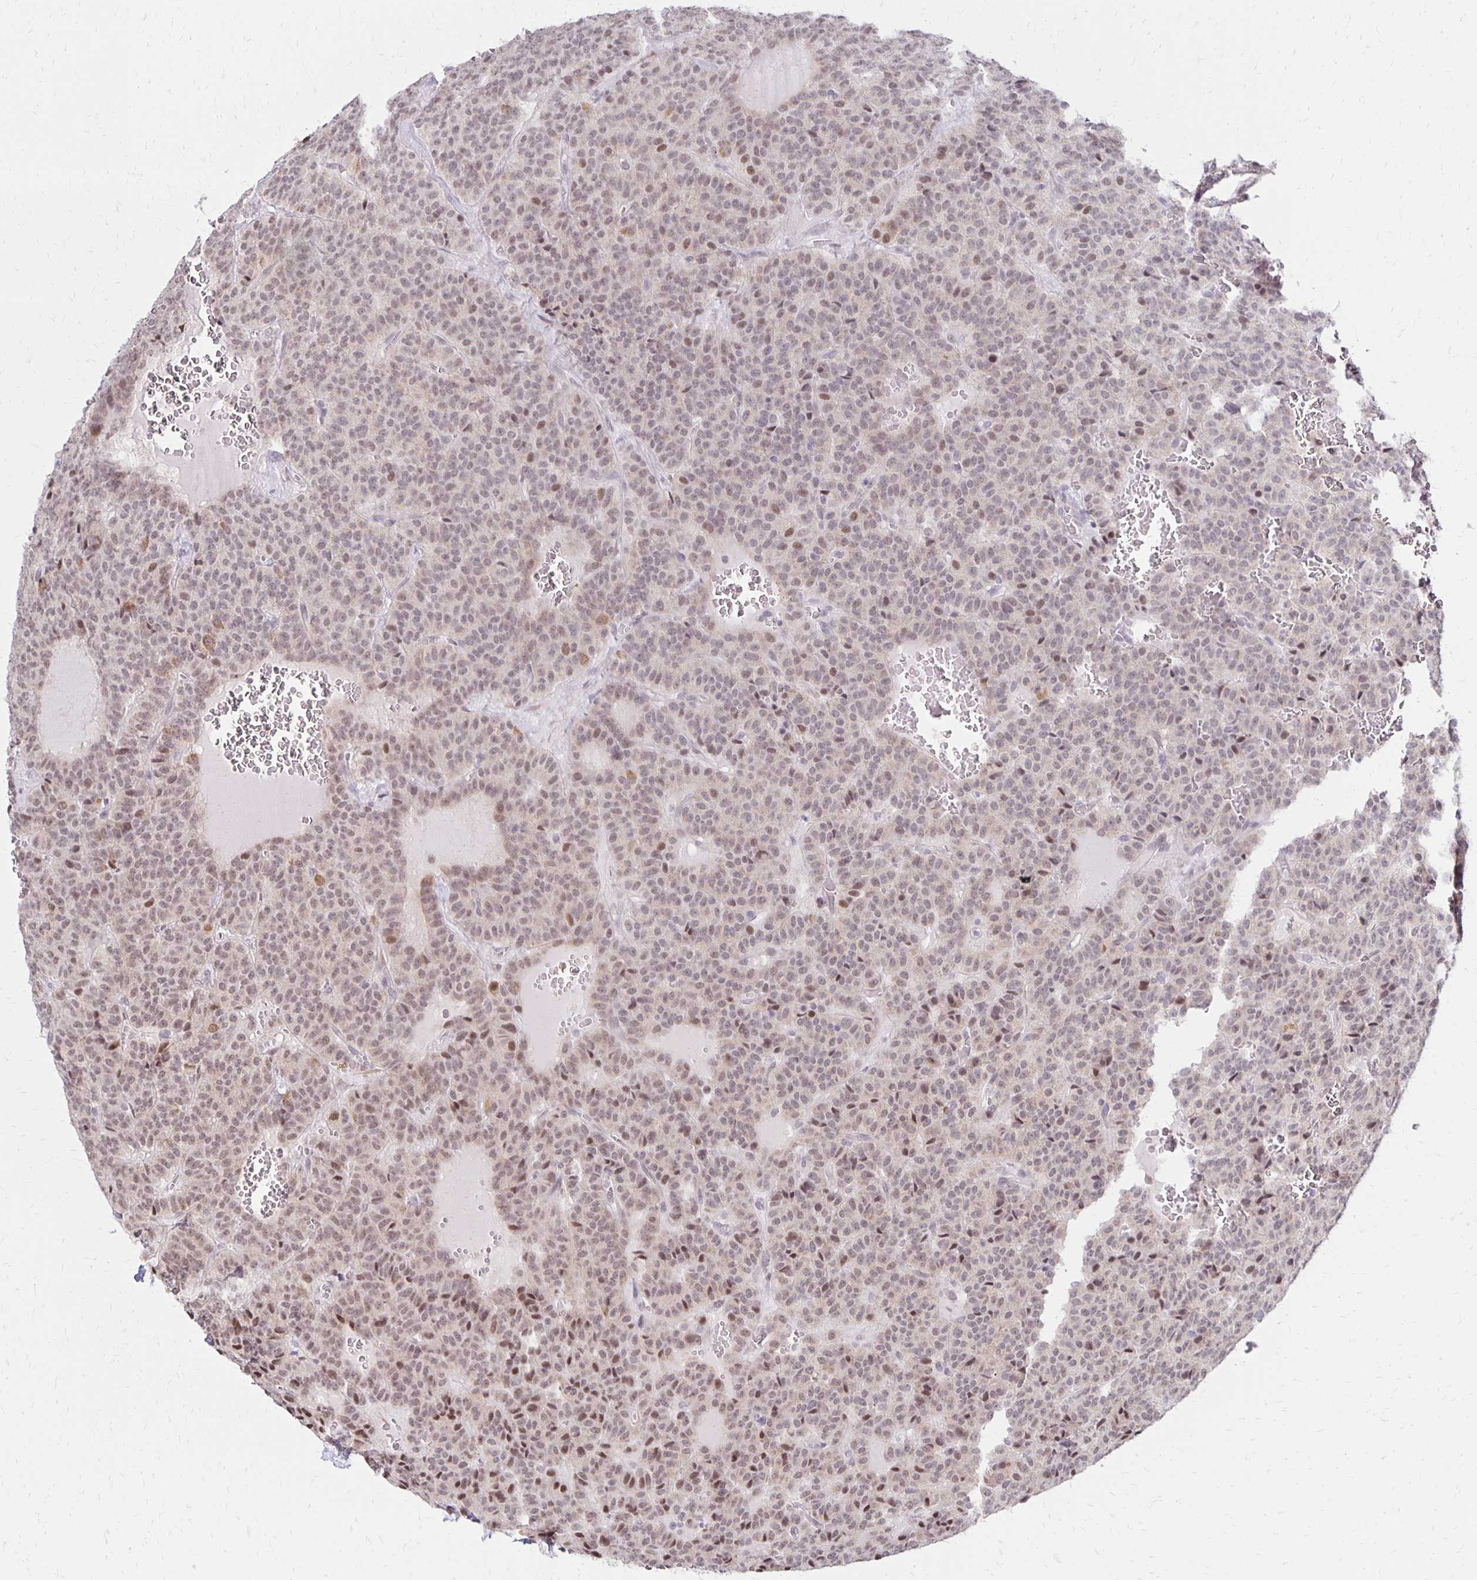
{"staining": {"intensity": "weak", "quantity": ">75%", "location": "nuclear"}, "tissue": "carcinoid", "cell_type": "Tumor cells", "image_type": "cancer", "snomed": [{"axis": "morphology", "description": "Carcinoid, malignant, NOS"}, {"axis": "topography", "description": "Lung"}], "caption": "Protein positivity by immunohistochemistry (IHC) displays weak nuclear expression in about >75% of tumor cells in malignant carcinoid.", "gene": "DAGLA", "patient": {"sex": "male", "age": 70}}